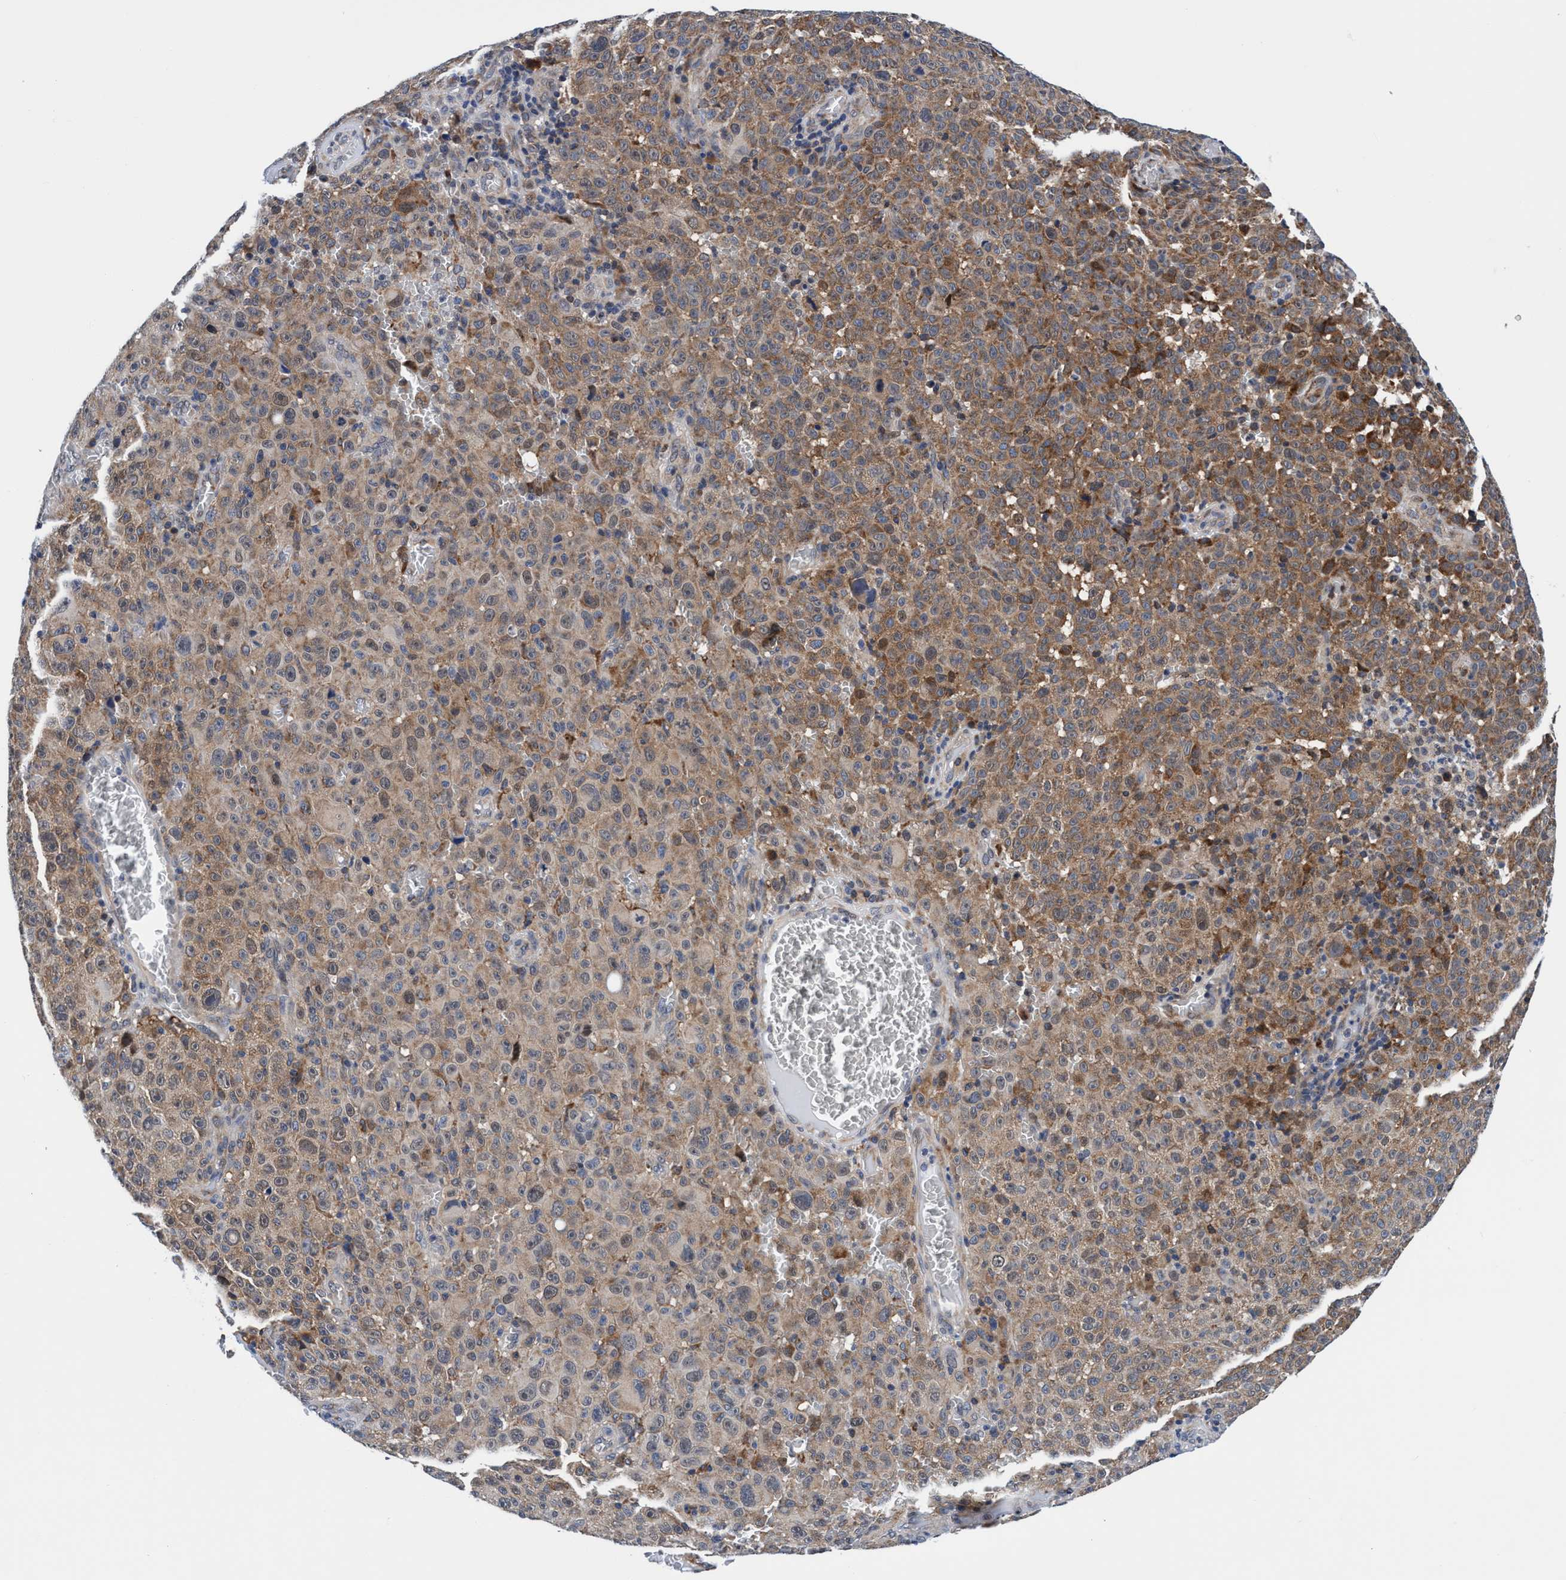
{"staining": {"intensity": "moderate", "quantity": ">75%", "location": "cytoplasmic/membranous"}, "tissue": "melanoma", "cell_type": "Tumor cells", "image_type": "cancer", "snomed": [{"axis": "morphology", "description": "Malignant melanoma, NOS"}, {"axis": "topography", "description": "Skin"}], "caption": "Protein expression analysis of human melanoma reveals moderate cytoplasmic/membranous expression in approximately >75% of tumor cells. The staining was performed using DAB, with brown indicating positive protein expression. Nuclei are stained blue with hematoxylin.", "gene": "AGAP2", "patient": {"sex": "female", "age": 82}}